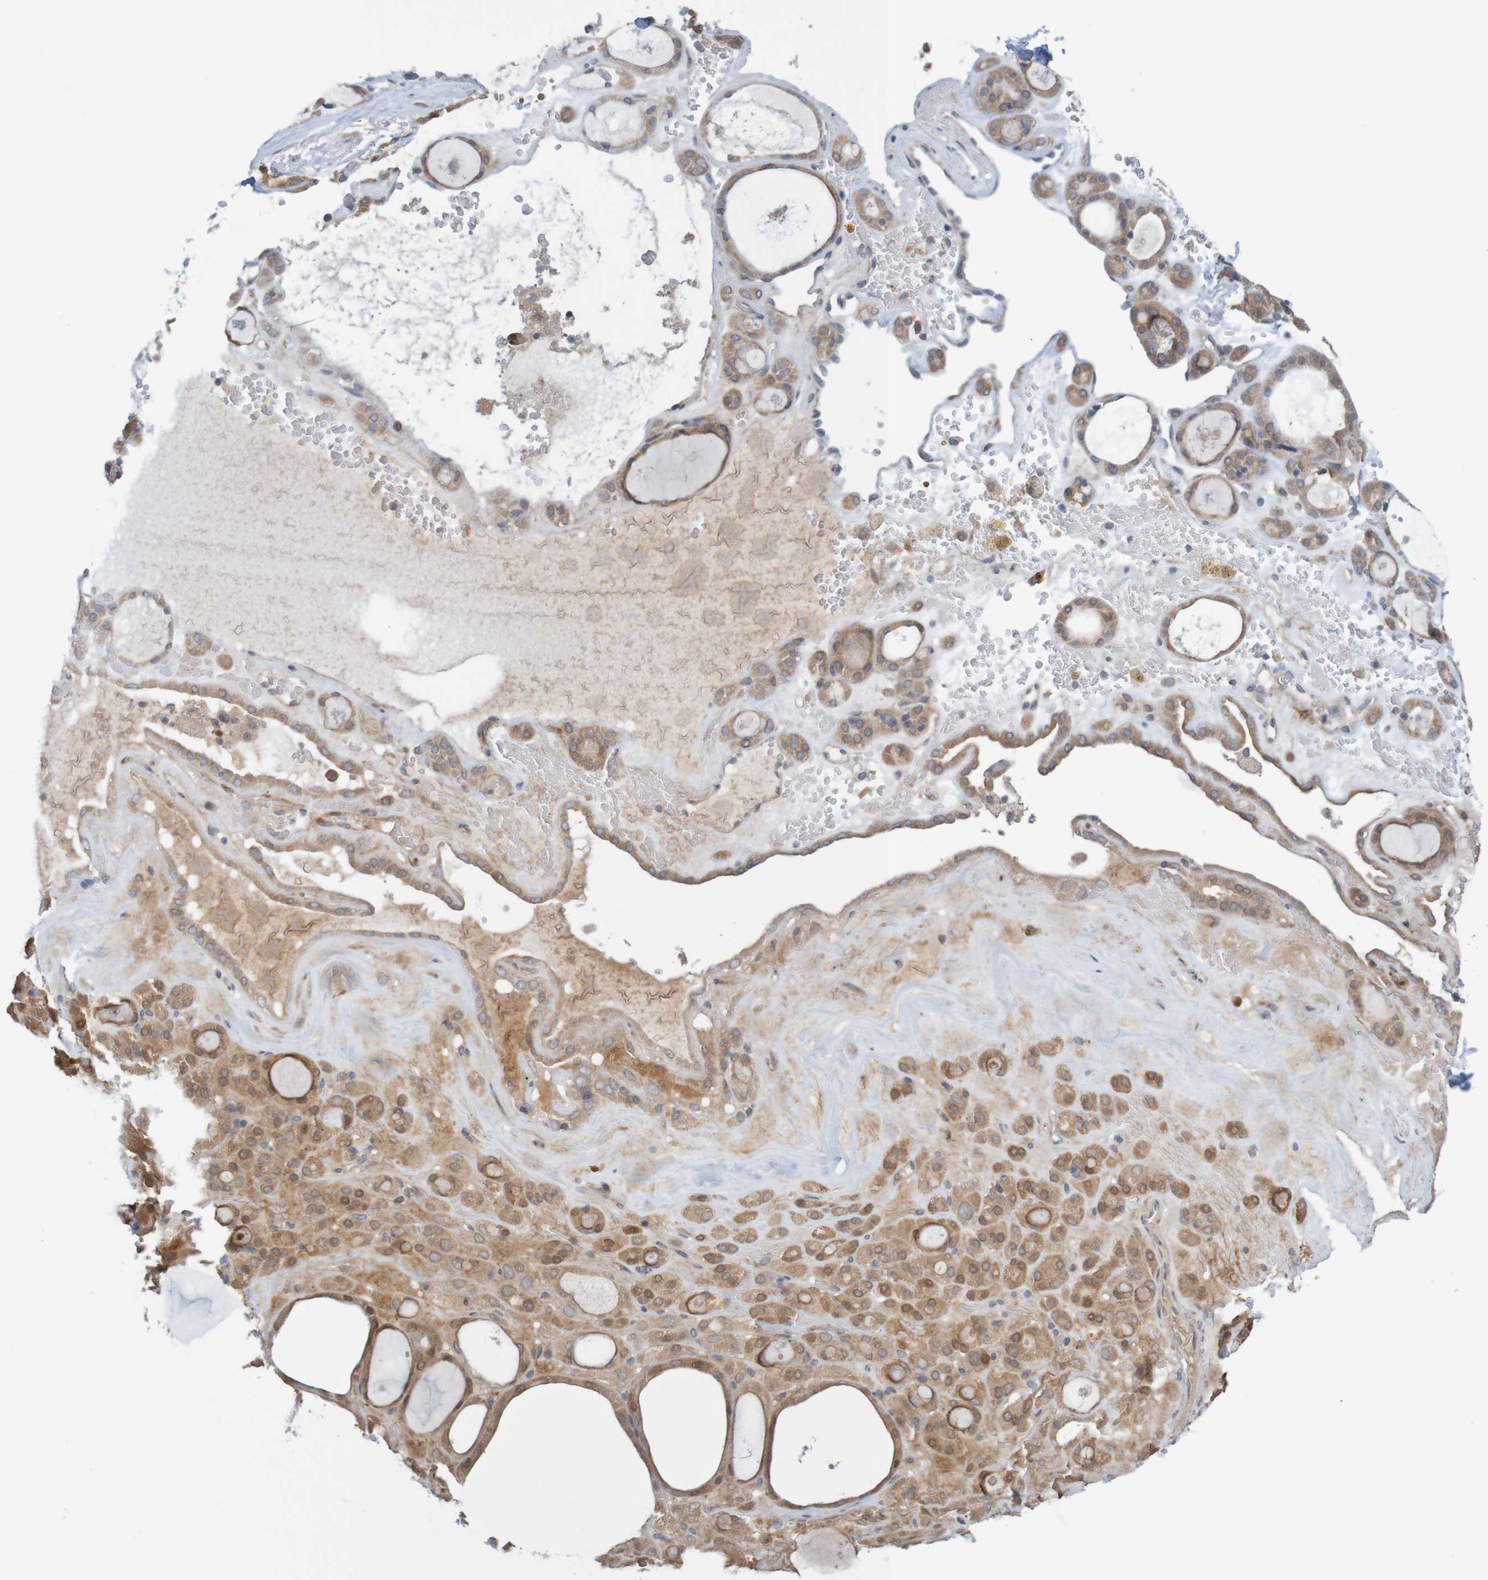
{"staining": {"intensity": "moderate", "quantity": ">75%", "location": "cytoplasmic/membranous"}, "tissue": "thyroid gland", "cell_type": "Glandular cells", "image_type": "normal", "snomed": [{"axis": "morphology", "description": "Normal tissue, NOS"}, {"axis": "morphology", "description": "Carcinoma, NOS"}, {"axis": "topography", "description": "Thyroid gland"}], "caption": "Protein staining of unremarkable thyroid gland exhibits moderate cytoplasmic/membranous staining in approximately >75% of glandular cells.", "gene": "ANKK1", "patient": {"sex": "female", "age": 86}}